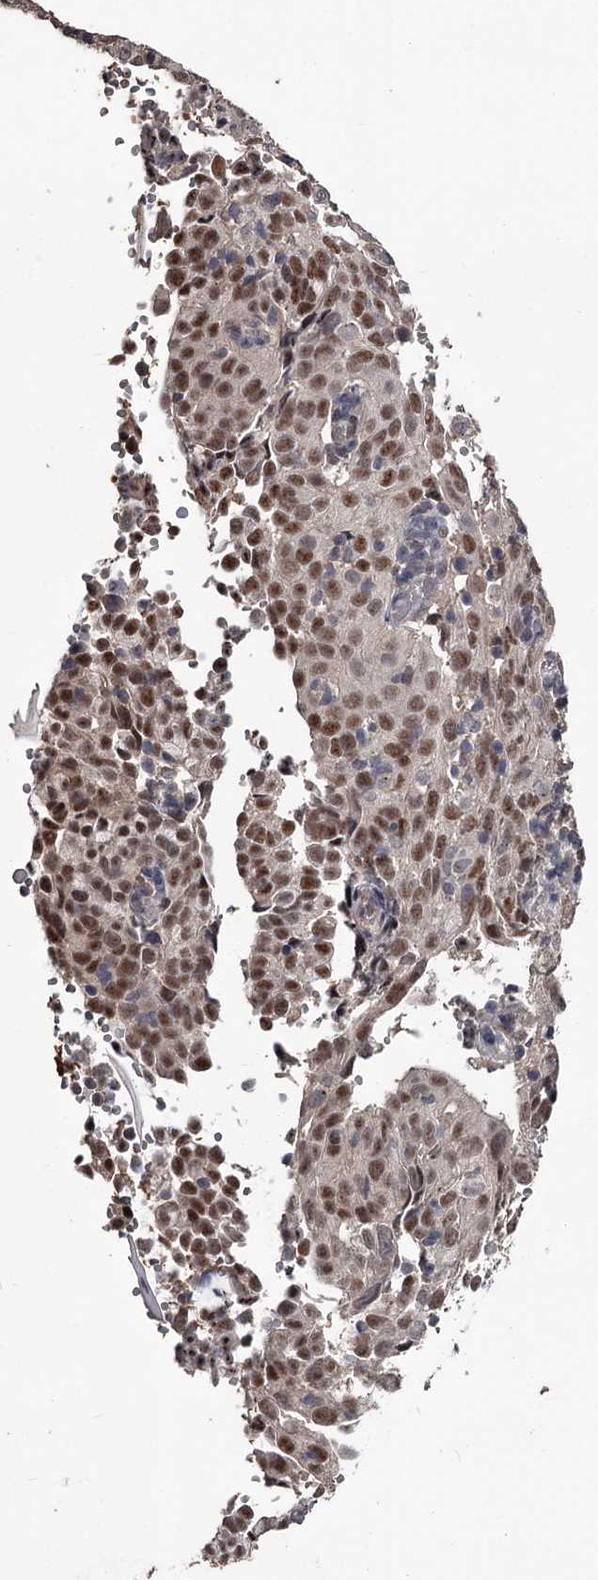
{"staining": {"intensity": "moderate", "quantity": ">75%", "location": "nuclear"}, "tissue": "cervical cancer", "cell_type": "Tumor cells", "image_type": "cancer", "snomed": [{"axis": "morphology", "description": "Squamous cell carcinoma, NOS"}, {"axis": "topography", "description": "Cervix"}], "caption": "Brown immunohistochemical staining in human squamous cell carcinoma (cervical) displays moderate nuclear staining in approximately >75% of tumor cells. (Stains: DAB (3,3'-diaminobenzidine) in brown, nuclei in blue, Microscopy: brightfield microscopy at high magnification).", "gene": "PRPF40B", "patient": {"sex": "female", "age": 31}}